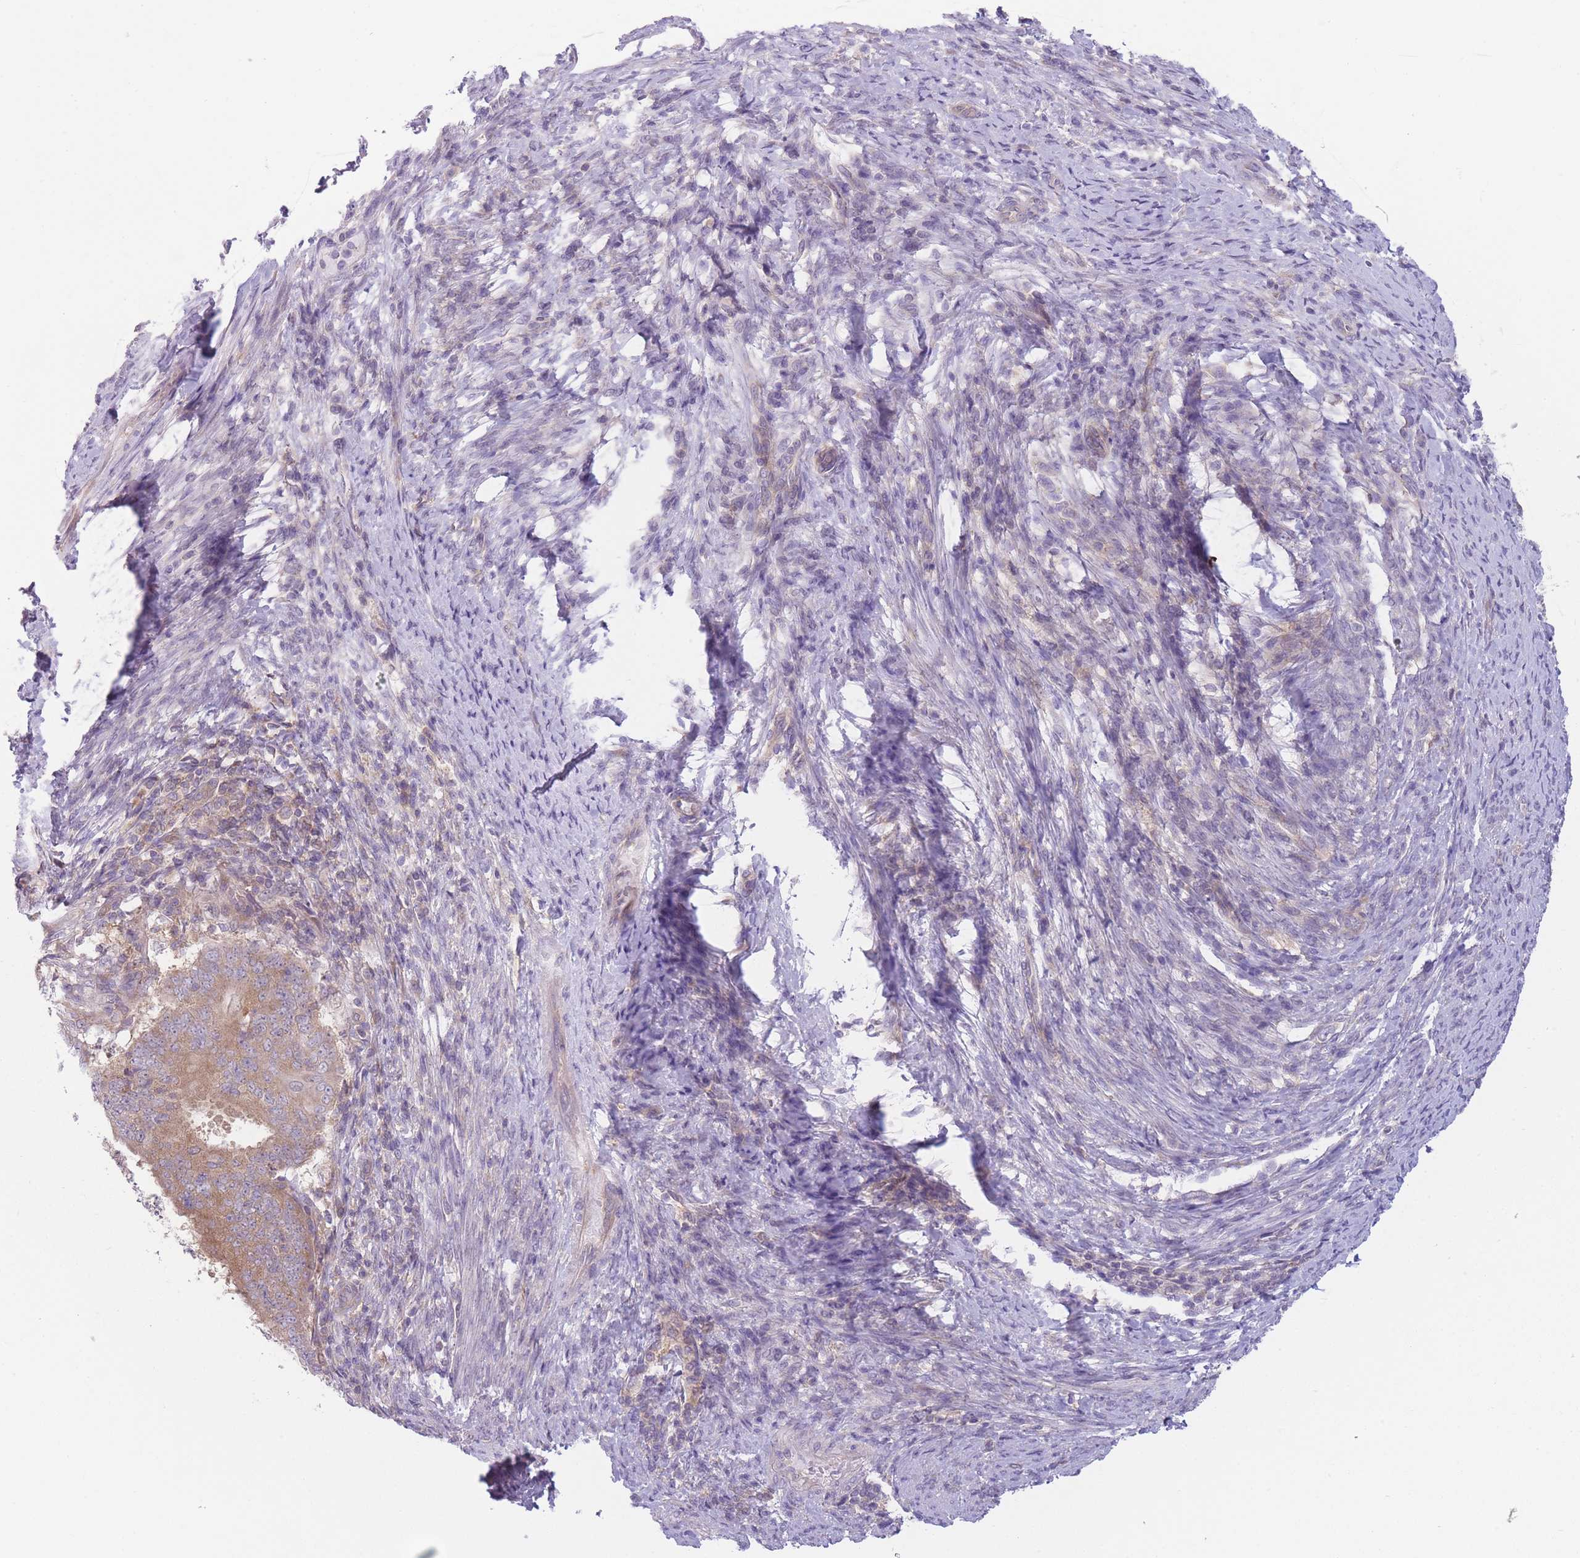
{"staining": {"intensity": "moderate", "quantity": ">75%", "location": "cytoplasmic/membranous"}, "tissue": "endometrial cancer", "cell_type": "Tumor cells", "image_type": "cancer", "snomed": [{"axis": "morphology", "description": "Adenocarcinoma, NOS"}, {"axis": "topography", "description": "Endometrium"}], "caption": "The image shows immunohistochemical staining of endometrial adenocarcinoma. There is moderate cytoplasmic/membranous positivity is present in about >75% of tumor cells.", "gene": "PFDN6", "patient": {"sex": "female", "age": 70}}